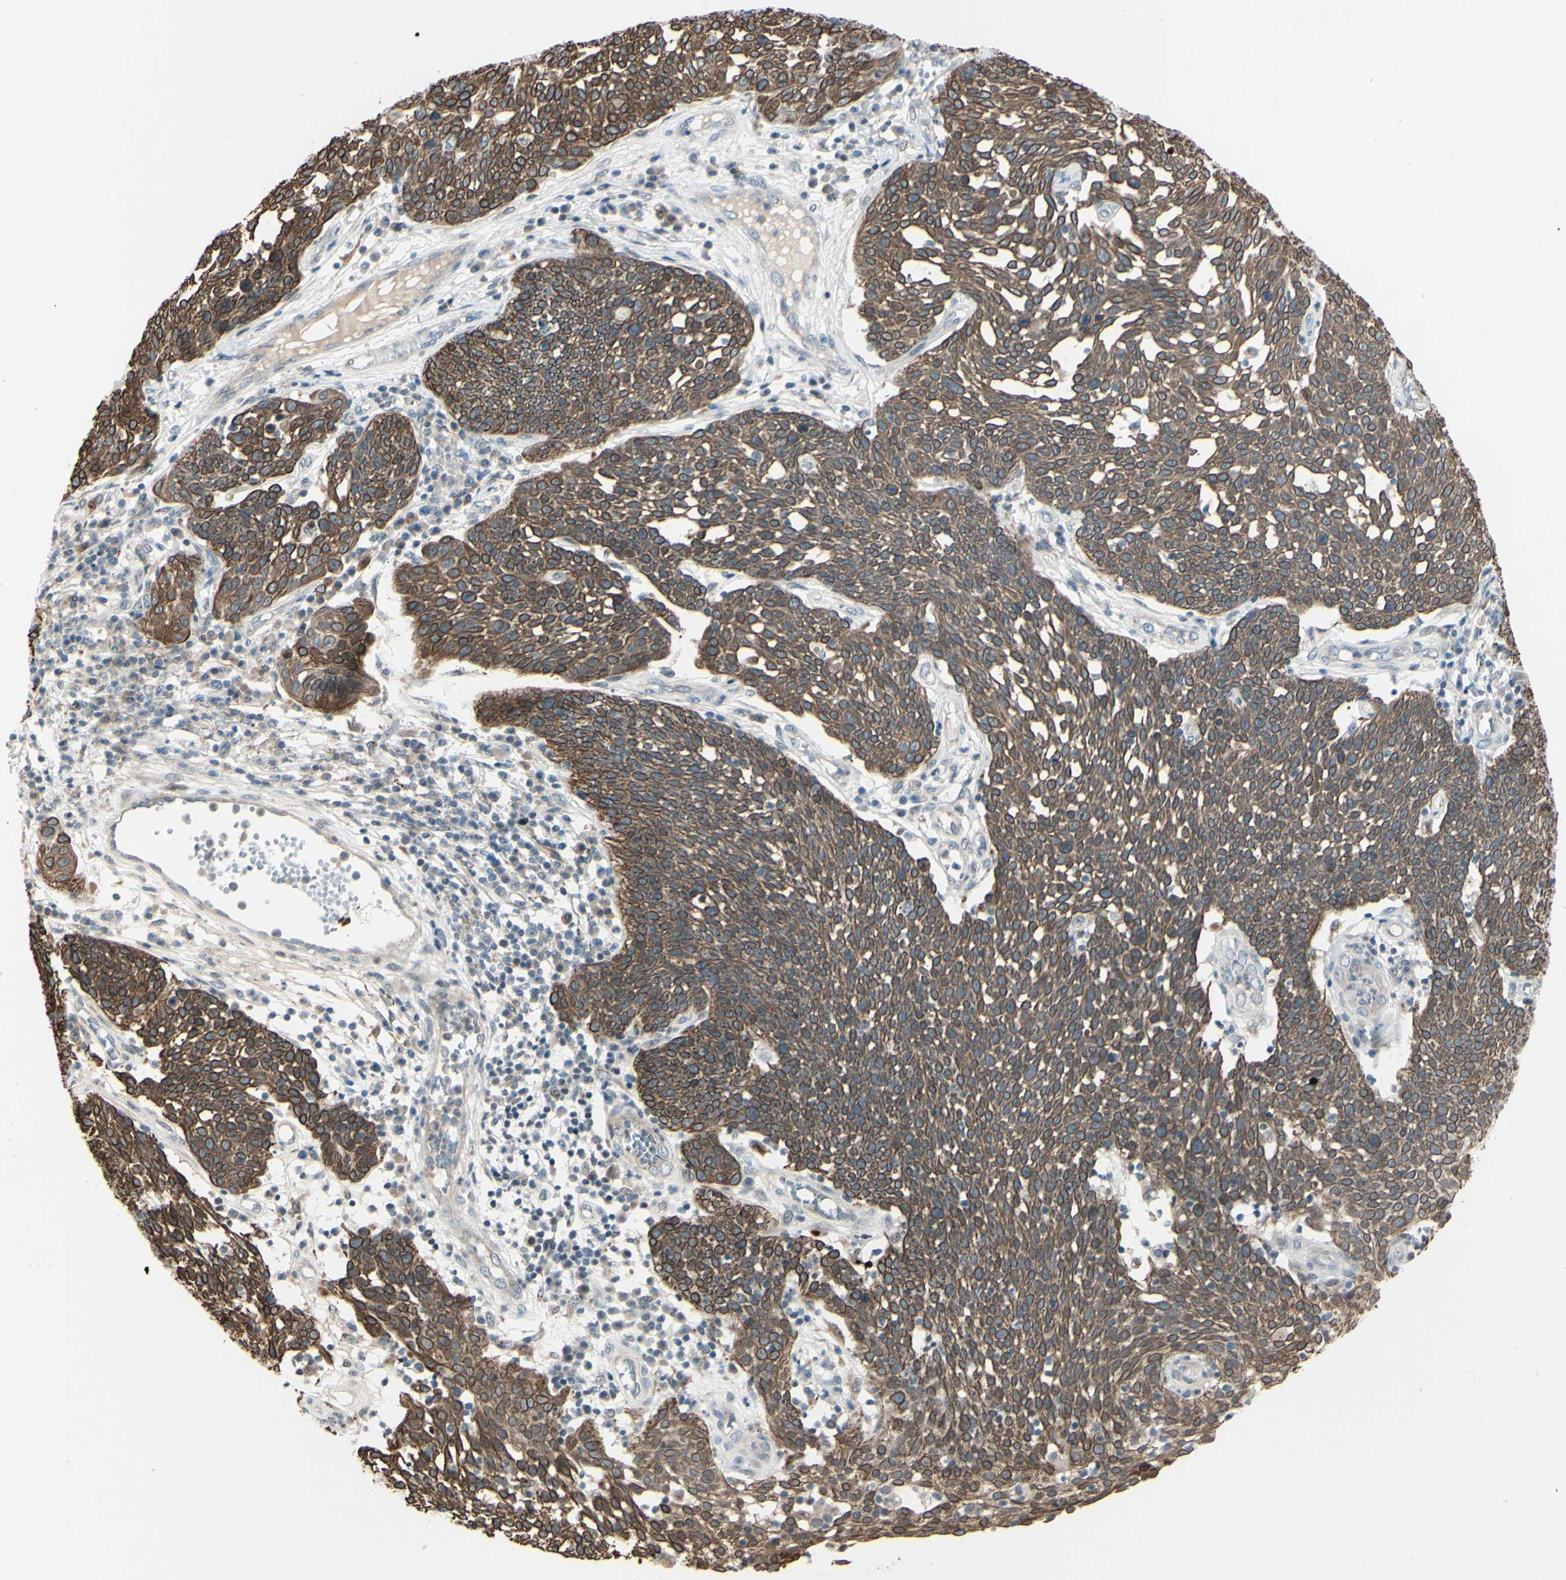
{"staining": {"intensity": "strong", "quantity": "25%-75%", "location": "cytoplasmic/membranous"}, "tissue": "cervical cancer", "cell_type": "Tumor cells", "image_type": "cancer", "snomed": [{"axis": "morphology", "description": "Squamous cell carcinoma, NOS"}, {"axis": "topography", "description": "Cervix"}], "caption": "An image showing strong cytoplasmic/membranous expression in approximately 25%-75% of tumor cells in cervical squamous cell carcinoma, as visualized by brown immunohistochemical staining.", "gene": "FGFR2", "patient": {"sex": "female", "age": 34}}